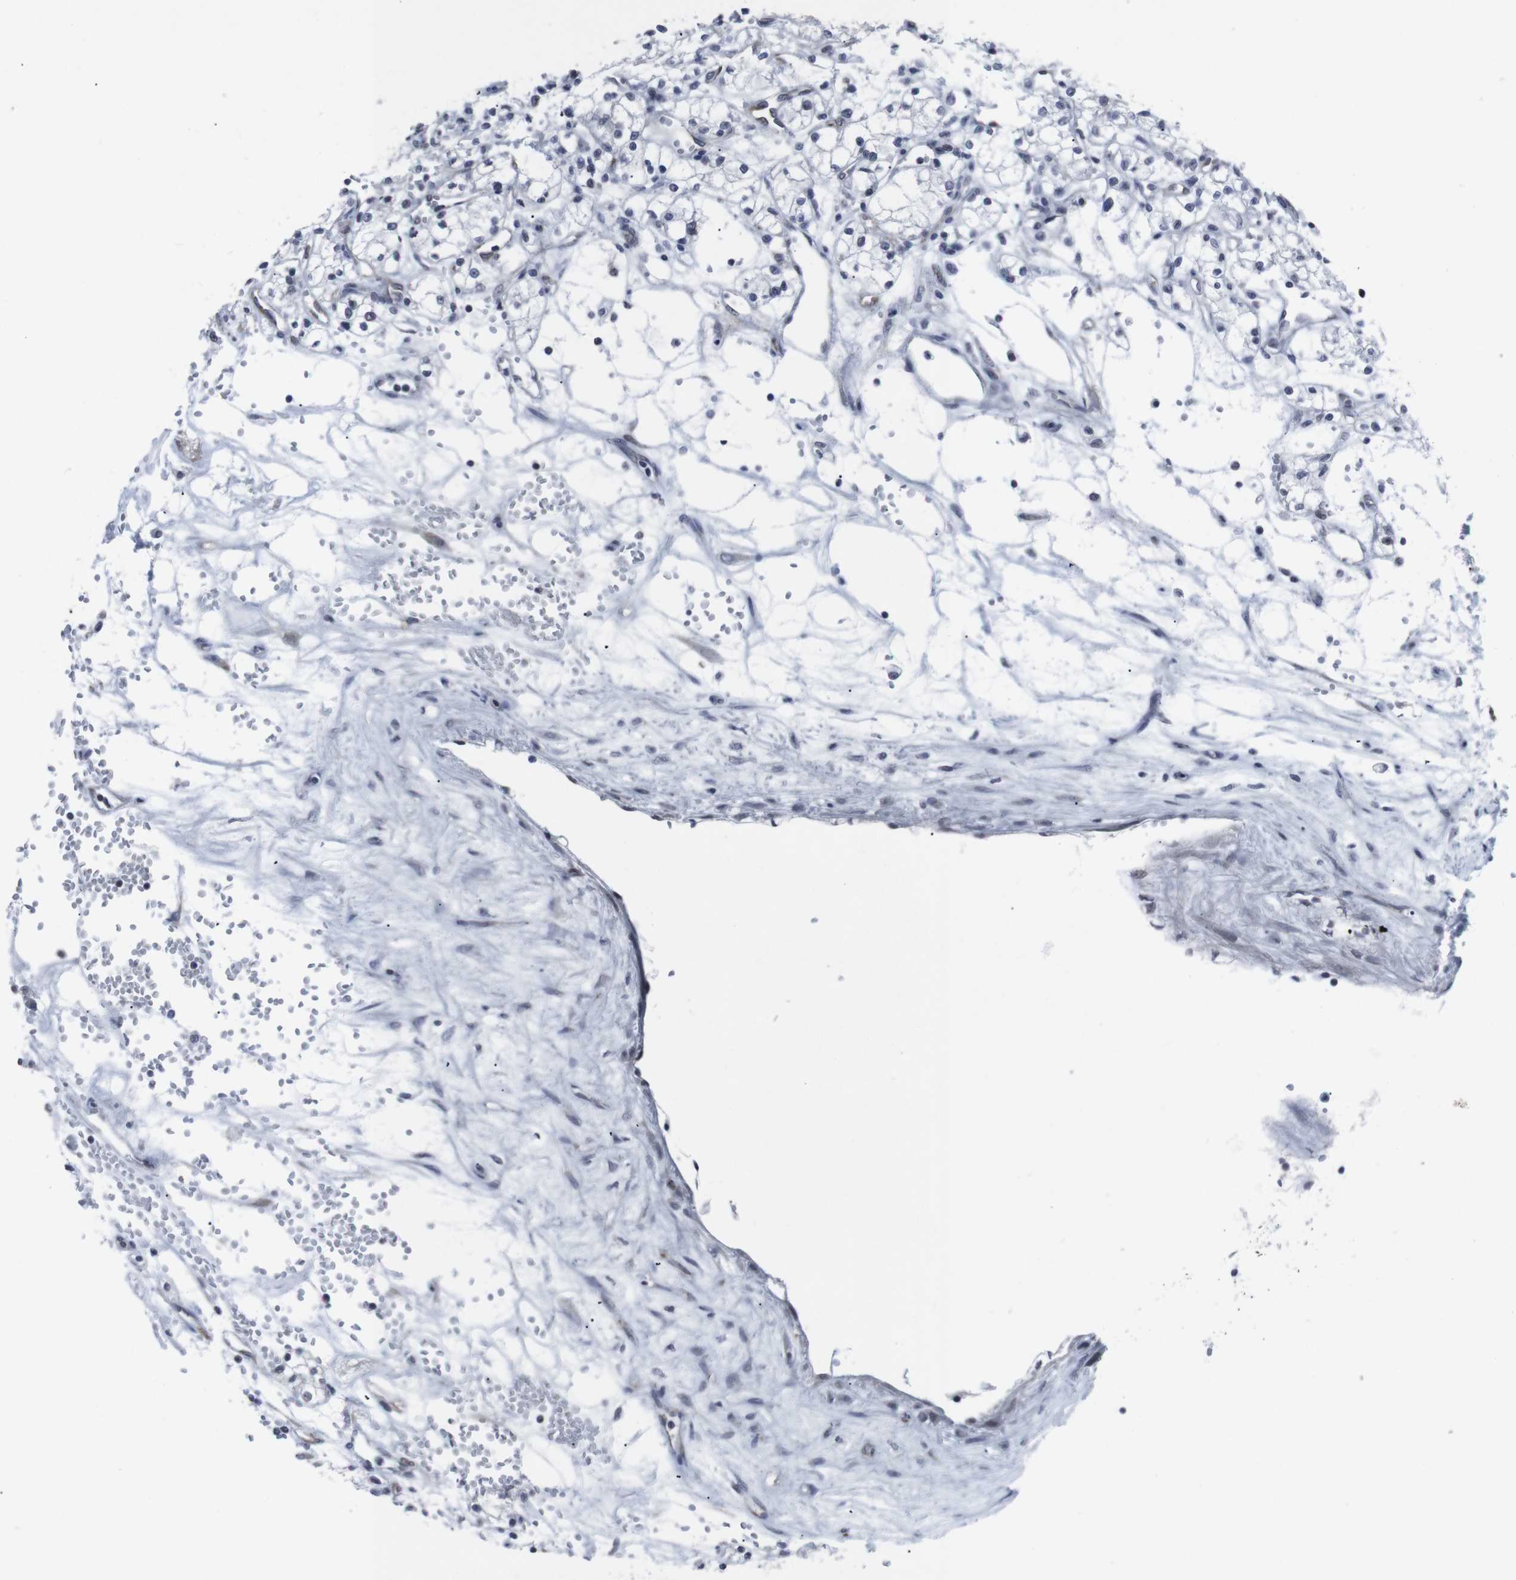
{"staining": {"intensity": "negative", "quantity": "none", "location": "none"}, "tissue": "renal cancer", "cell_type": "Tumor cells", "image_type": "cancer", "snomed": [{"axis": "morphology", "description": "Normal tissue, NOS"}, {"axis": "morphology", "description": "Adenocarcinoma, NOS"}, {"axis": "topography", "description": "Kidney"}], "caption": "Human renal adenocarcinoma stained for a protein using IHC demonstrates no staining in tumor cells.", "gene": "GEMIN2", "patient": {"sex": "male", "age": 59}}